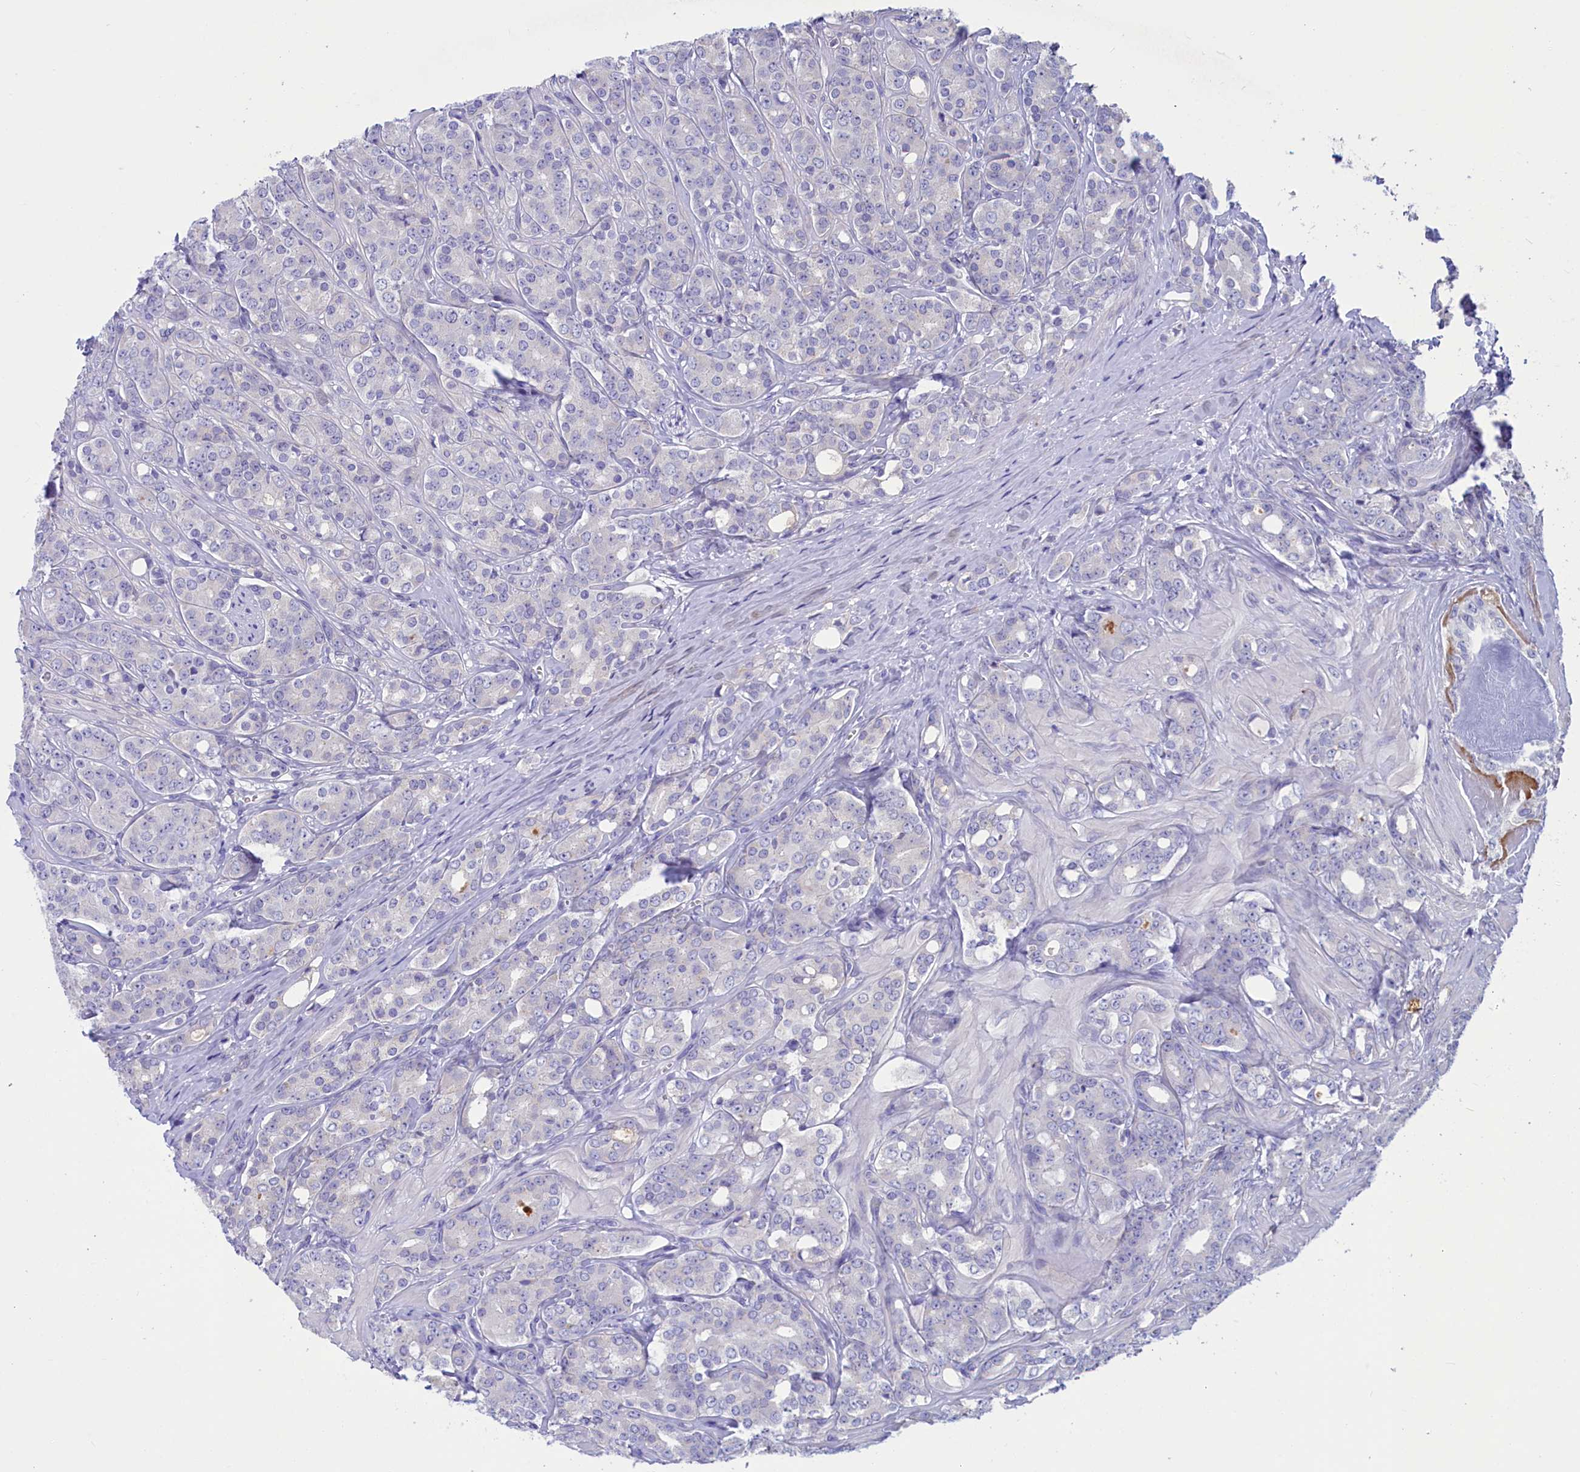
{"staining": {"intensity": "negative", "quantity": "none", "location": "none"}, "tissue": "prostate cancer", "cell_type": "Tumor cells", "image_type": "cancer", "snomed": [{"axis": "morphology", "description": "Adenocarcinoma, High grade"}, {"axis": "topography", "description": "Prostate"}], "caption": "Human prostate high-grade adenocarcinoma stained for a protein using immunohistochemistry (IHC) displays no positivity in tumor cells.", "gene": "LOXL1", "patient": {"sex": "male", "age": 62}}